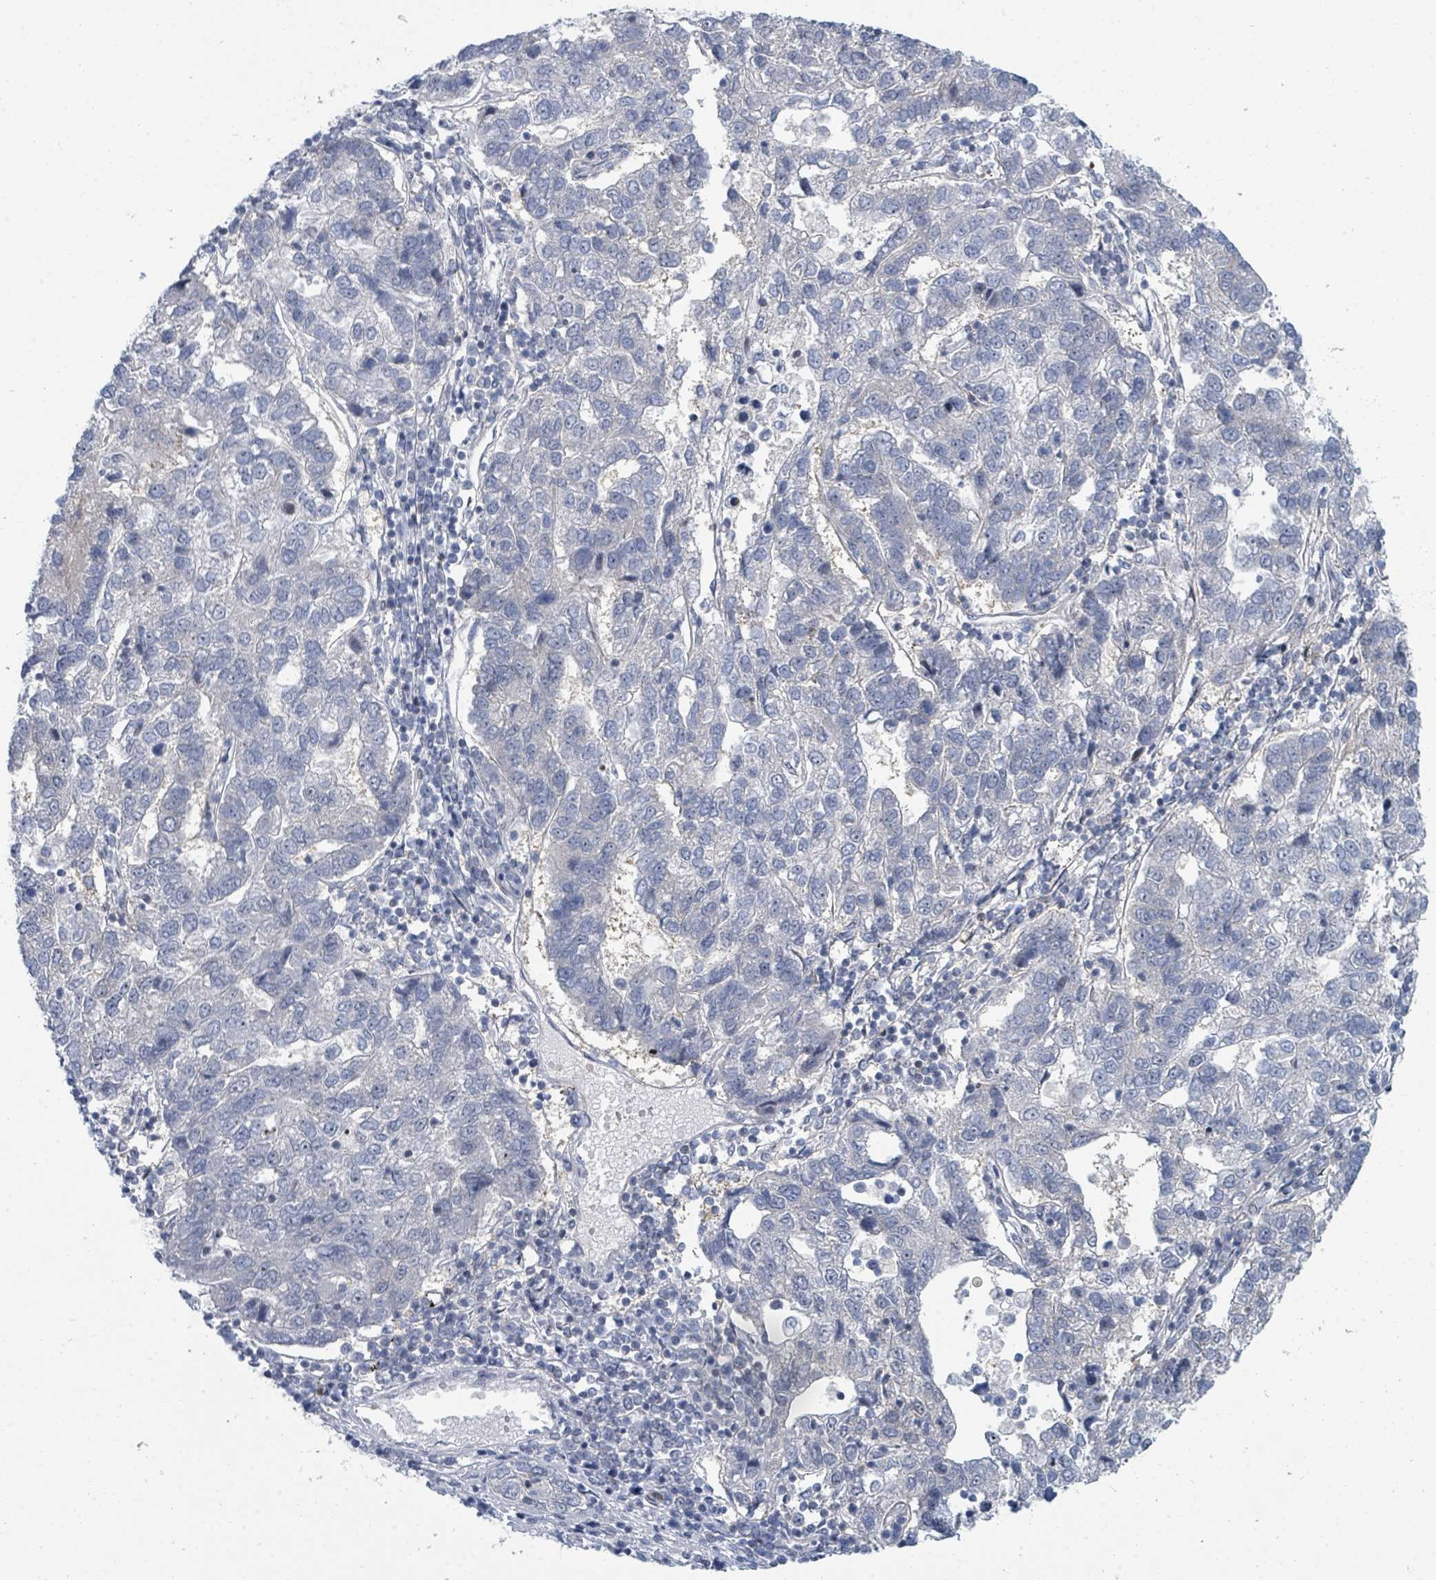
{"staining": {"intensity": "negative", "quantity": "none", "location": "none"}, "tissue": "pancreatic cancer", "cell_type": "Tumor cells", "image_type": "cancer", "snomed": [{"axis": "morphology", "description": "Adenocarcinoma, NOS"}, {"axis": "topography", "description": "Pancreas"}], "caption": "Immunohistochemistry (IHC) of human pancreatic cancer (adenocarcinoma) exhibits no expression in tumor cells. (DAB (3,3'-diaminobenzidine) immunohistochemistry, high magnification).", "gene": "SUMO4", "patient": {"sex": "female", "age": 61}}